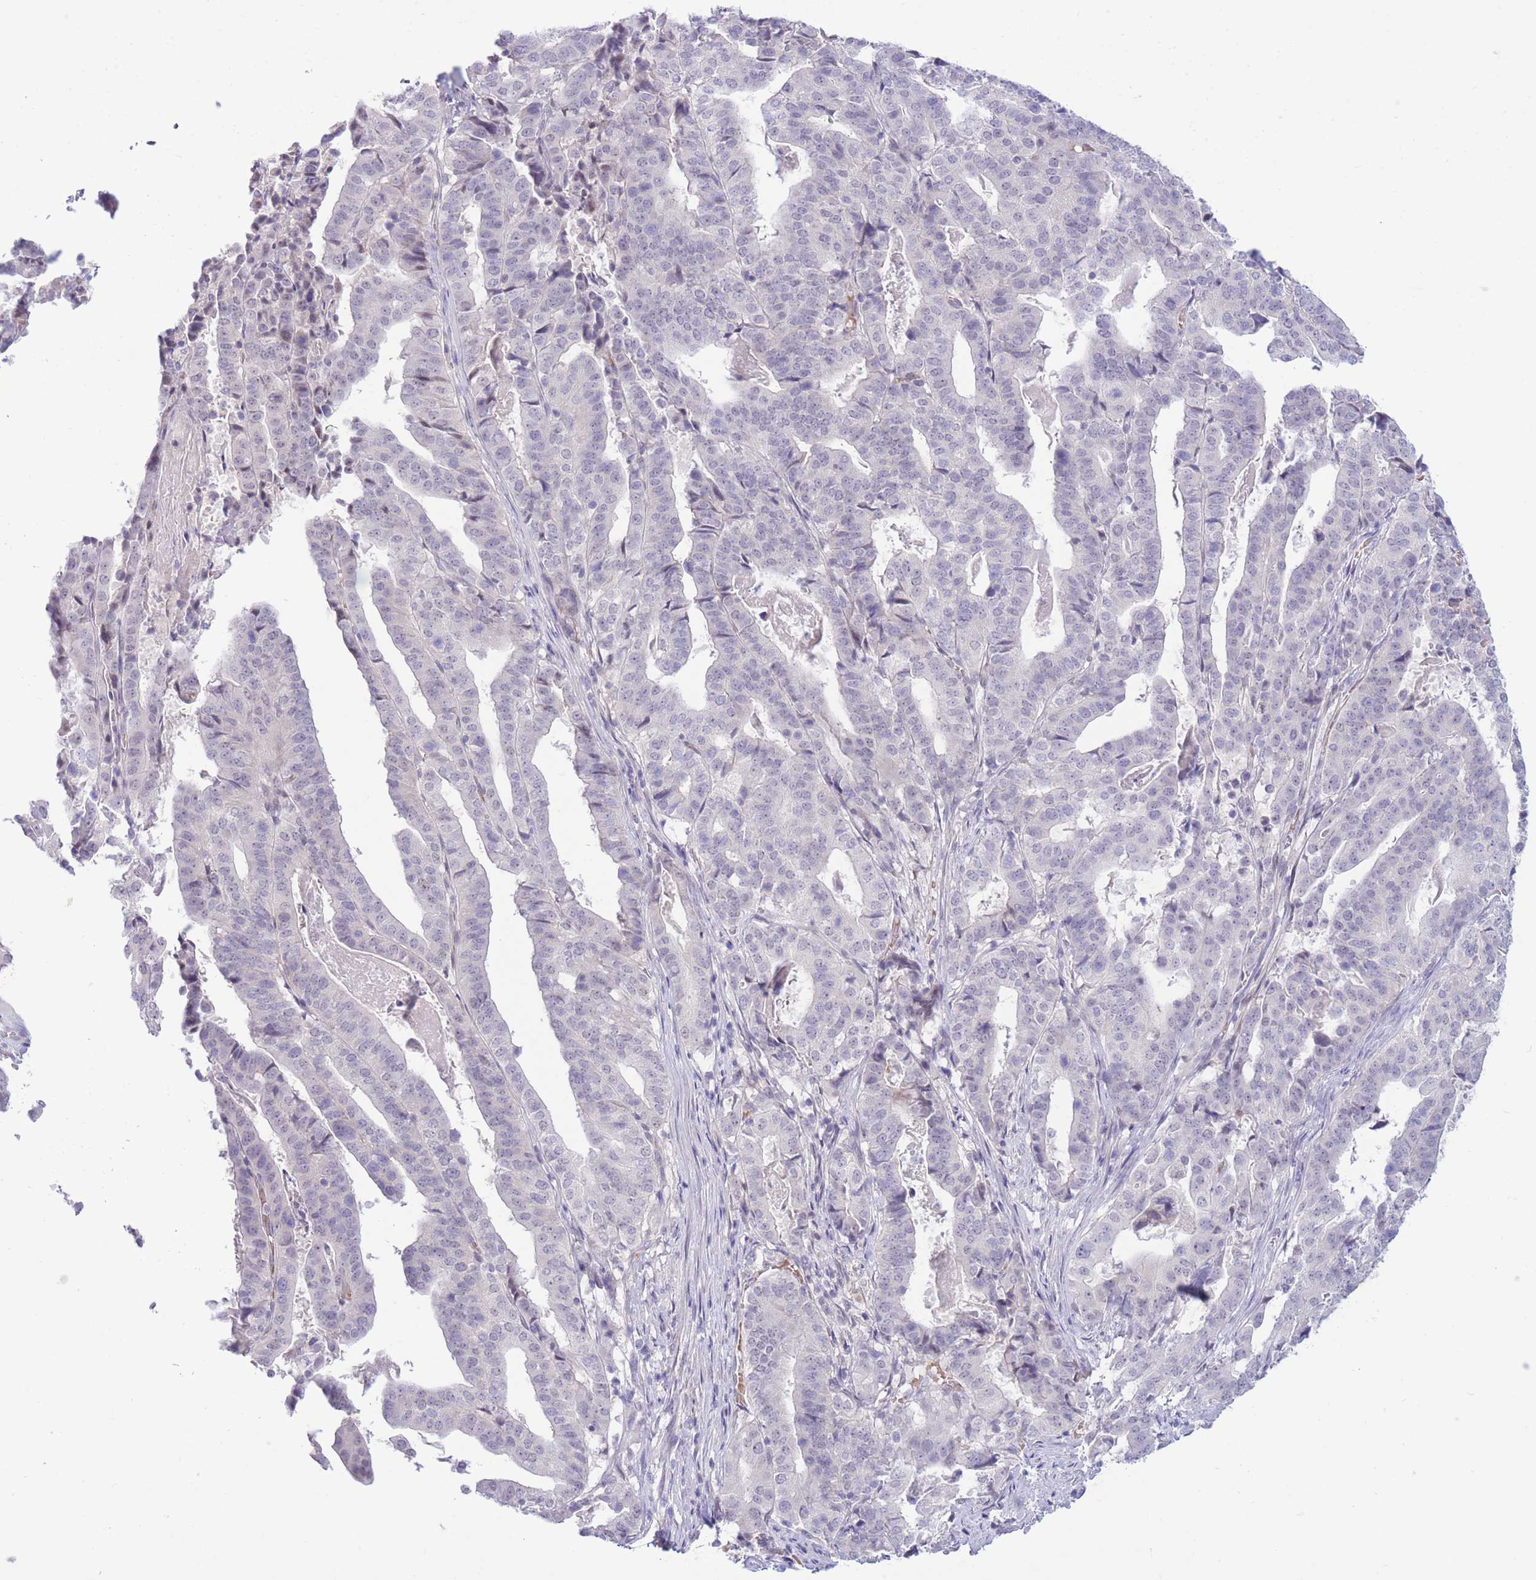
{"staining": {"intensity": "negative", "quantity": "none", "location": "none"}, "tissue": "stomach cancer", "cell_type": "Tumor cells", "image_type": "cancer", "snomed": [{"axis": "morphology", "description": "Adenocarcinoma, NOS"}, {"axis": "topography", "description": "Stomach"}], "caption": "Stomach adenocarcinoma was stained to show a protein in brown. There is no significant positivity in tumor cells. (DAB (3,3'-diaminobenzidine) IHC with hematoxylin counter stain).", "gene": "FBXO46", "patient": {"sex": "male", "age": 48}}